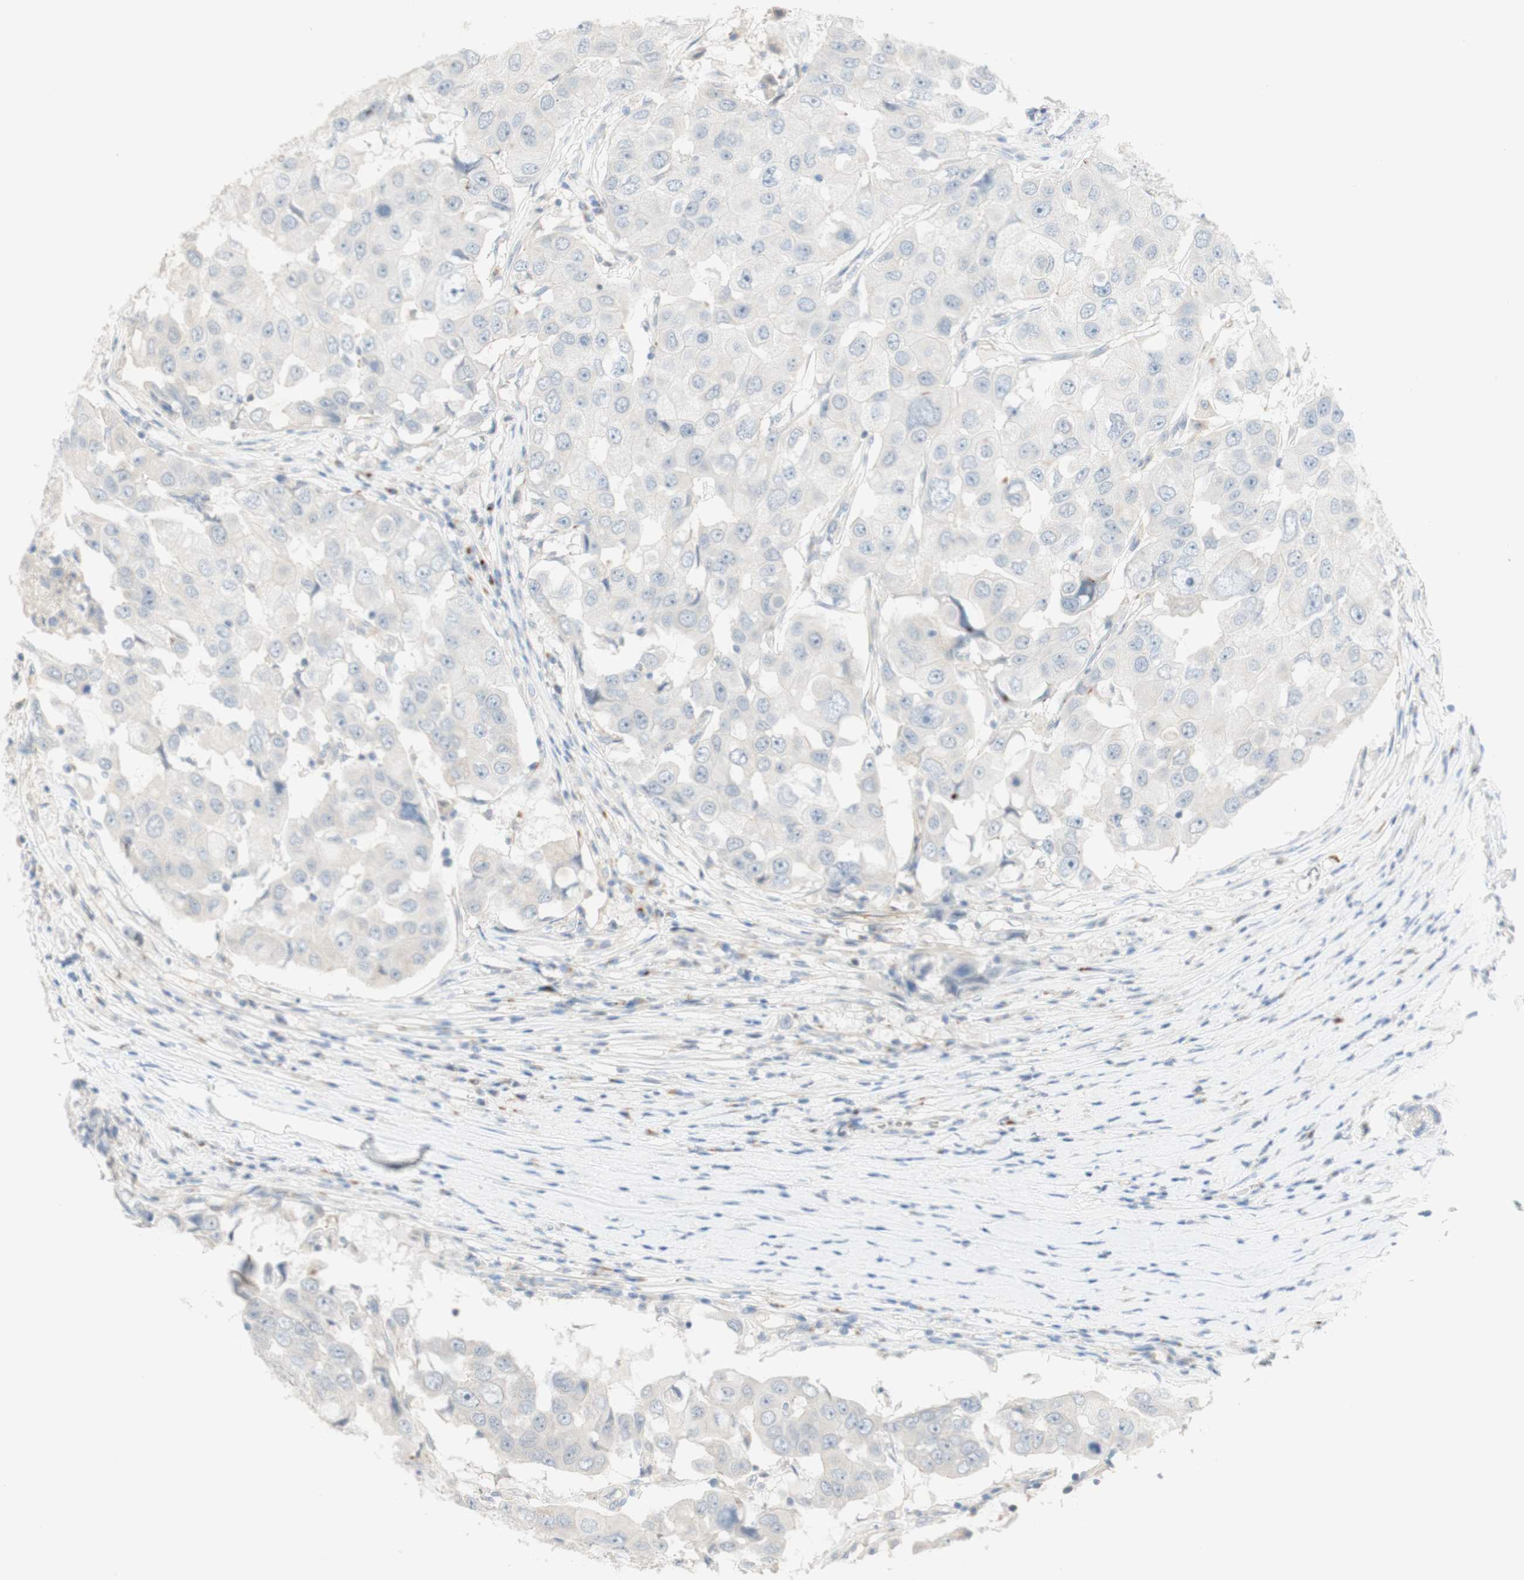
{"staining": {"intensity": "negative", "quantity": "none", "location": "none"}, "tissue": "breast cancer", "cell_type": "Tumor cells", "image_type": "cancer", "snomed": [{"axis": "morphology", "description": "Duct carcinoma"}, {"axis": "topography", "description": "Breast"}], "caption": "Immunohistochemistry (IHC) histopathology image of neoplastic tissue: breast cancer (intraductal carcinoma) stained with DAB (3,3'-diaminobenzidine) displays no significant protein staining in tumor cells.", "gene": "MANEA", "patient": {"sex": "female", "age": 27}}